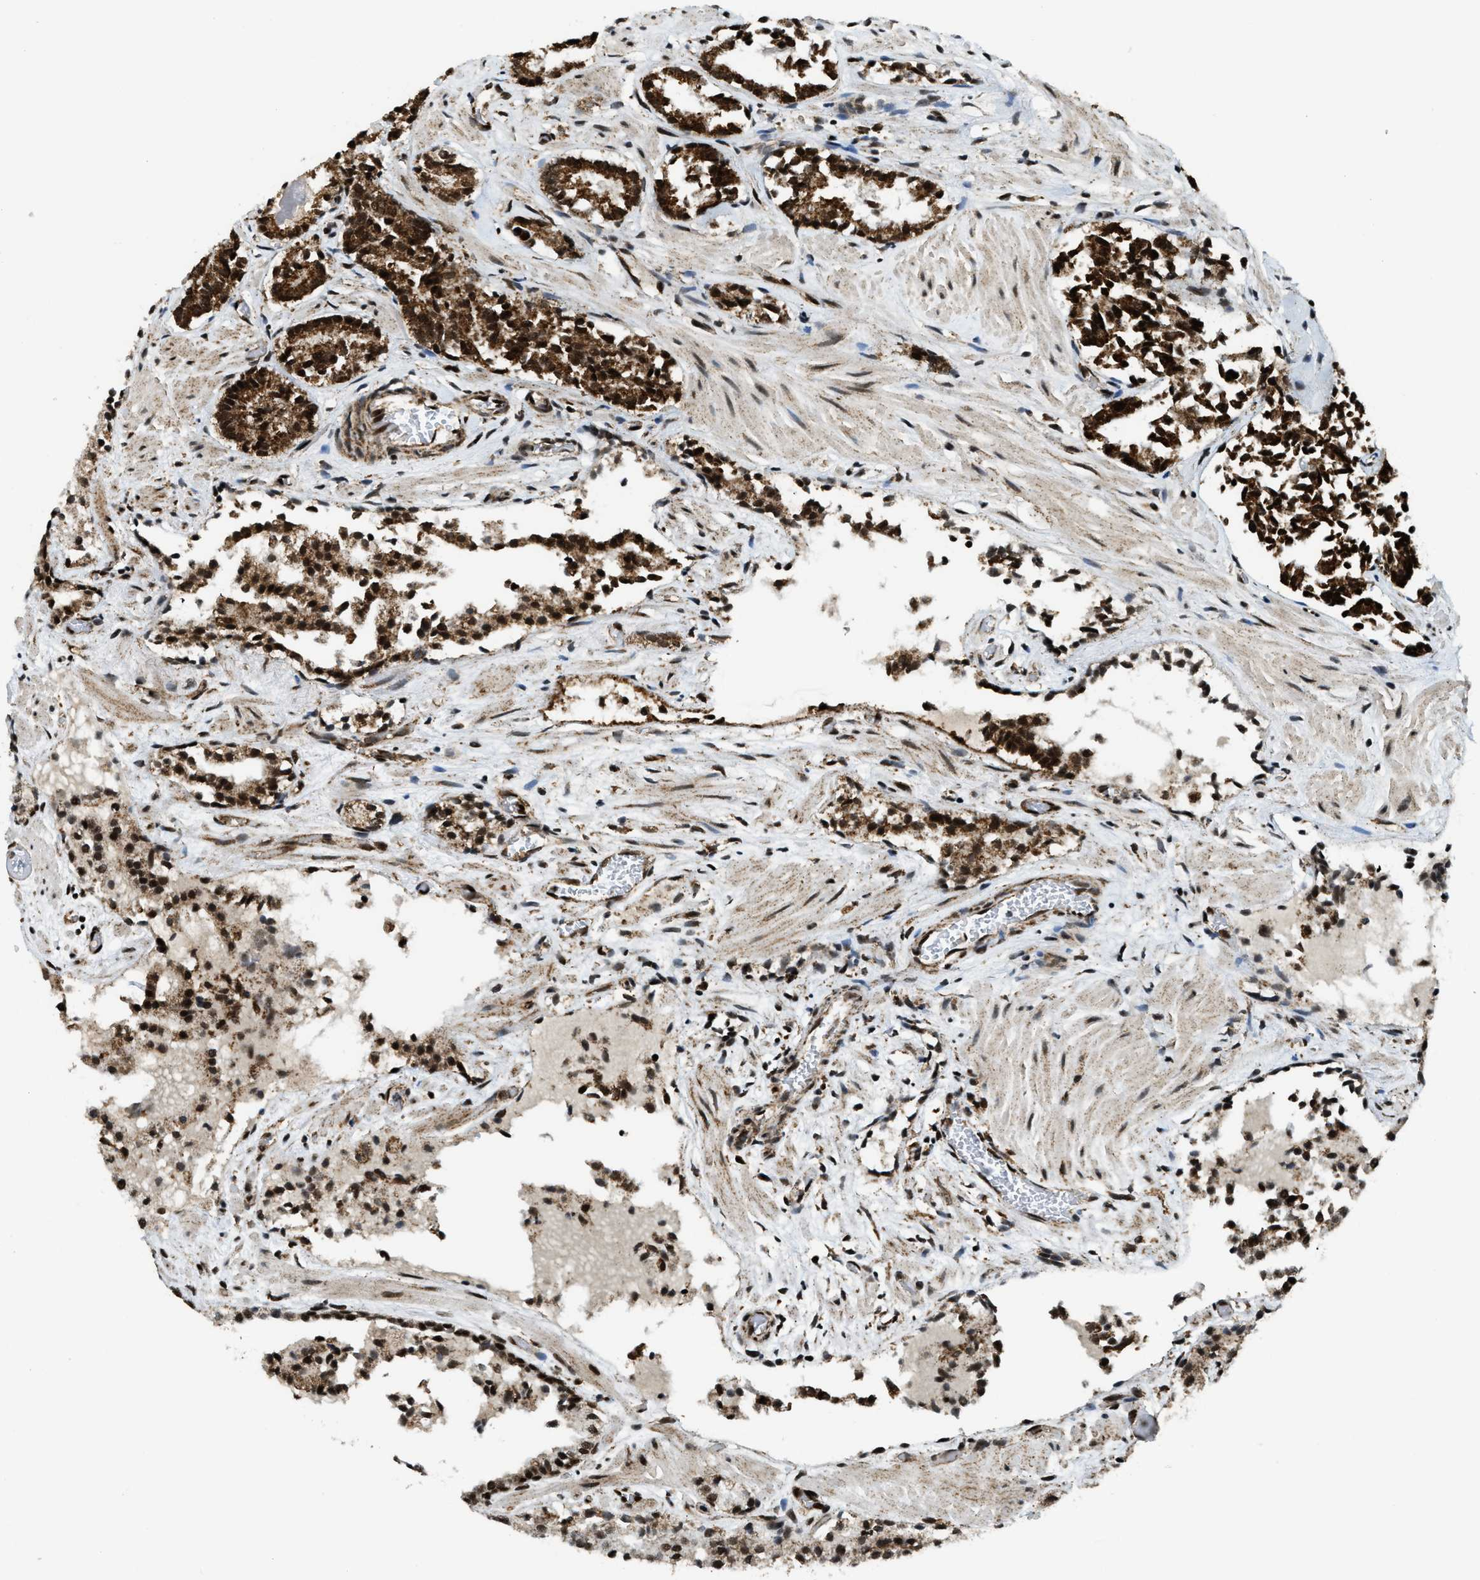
{"staining": {"intensity": "strong", "quantity": ">75%", "location": "cytoplasmic/membranous,nuclear"}, "tissue": "prostate cancer", "cell_type": "Tumor cells", "image_type": "cancer", "snomed": [{"axis": "morphology", "description": "Adenocarcinoma, Low grade"}, {"axis": "topography", "description": "Prostate"}], "caption": "Strong cytoplasmic/membranous and nuclear expression is present in approximately >75% of tumor cells in prostate low-grade adenocarcinoma. The protein is shown in brown color, while the nuclei are stained blue.", "gene": "GABPB1", "patient": {"sex": "male", "age": 51}}